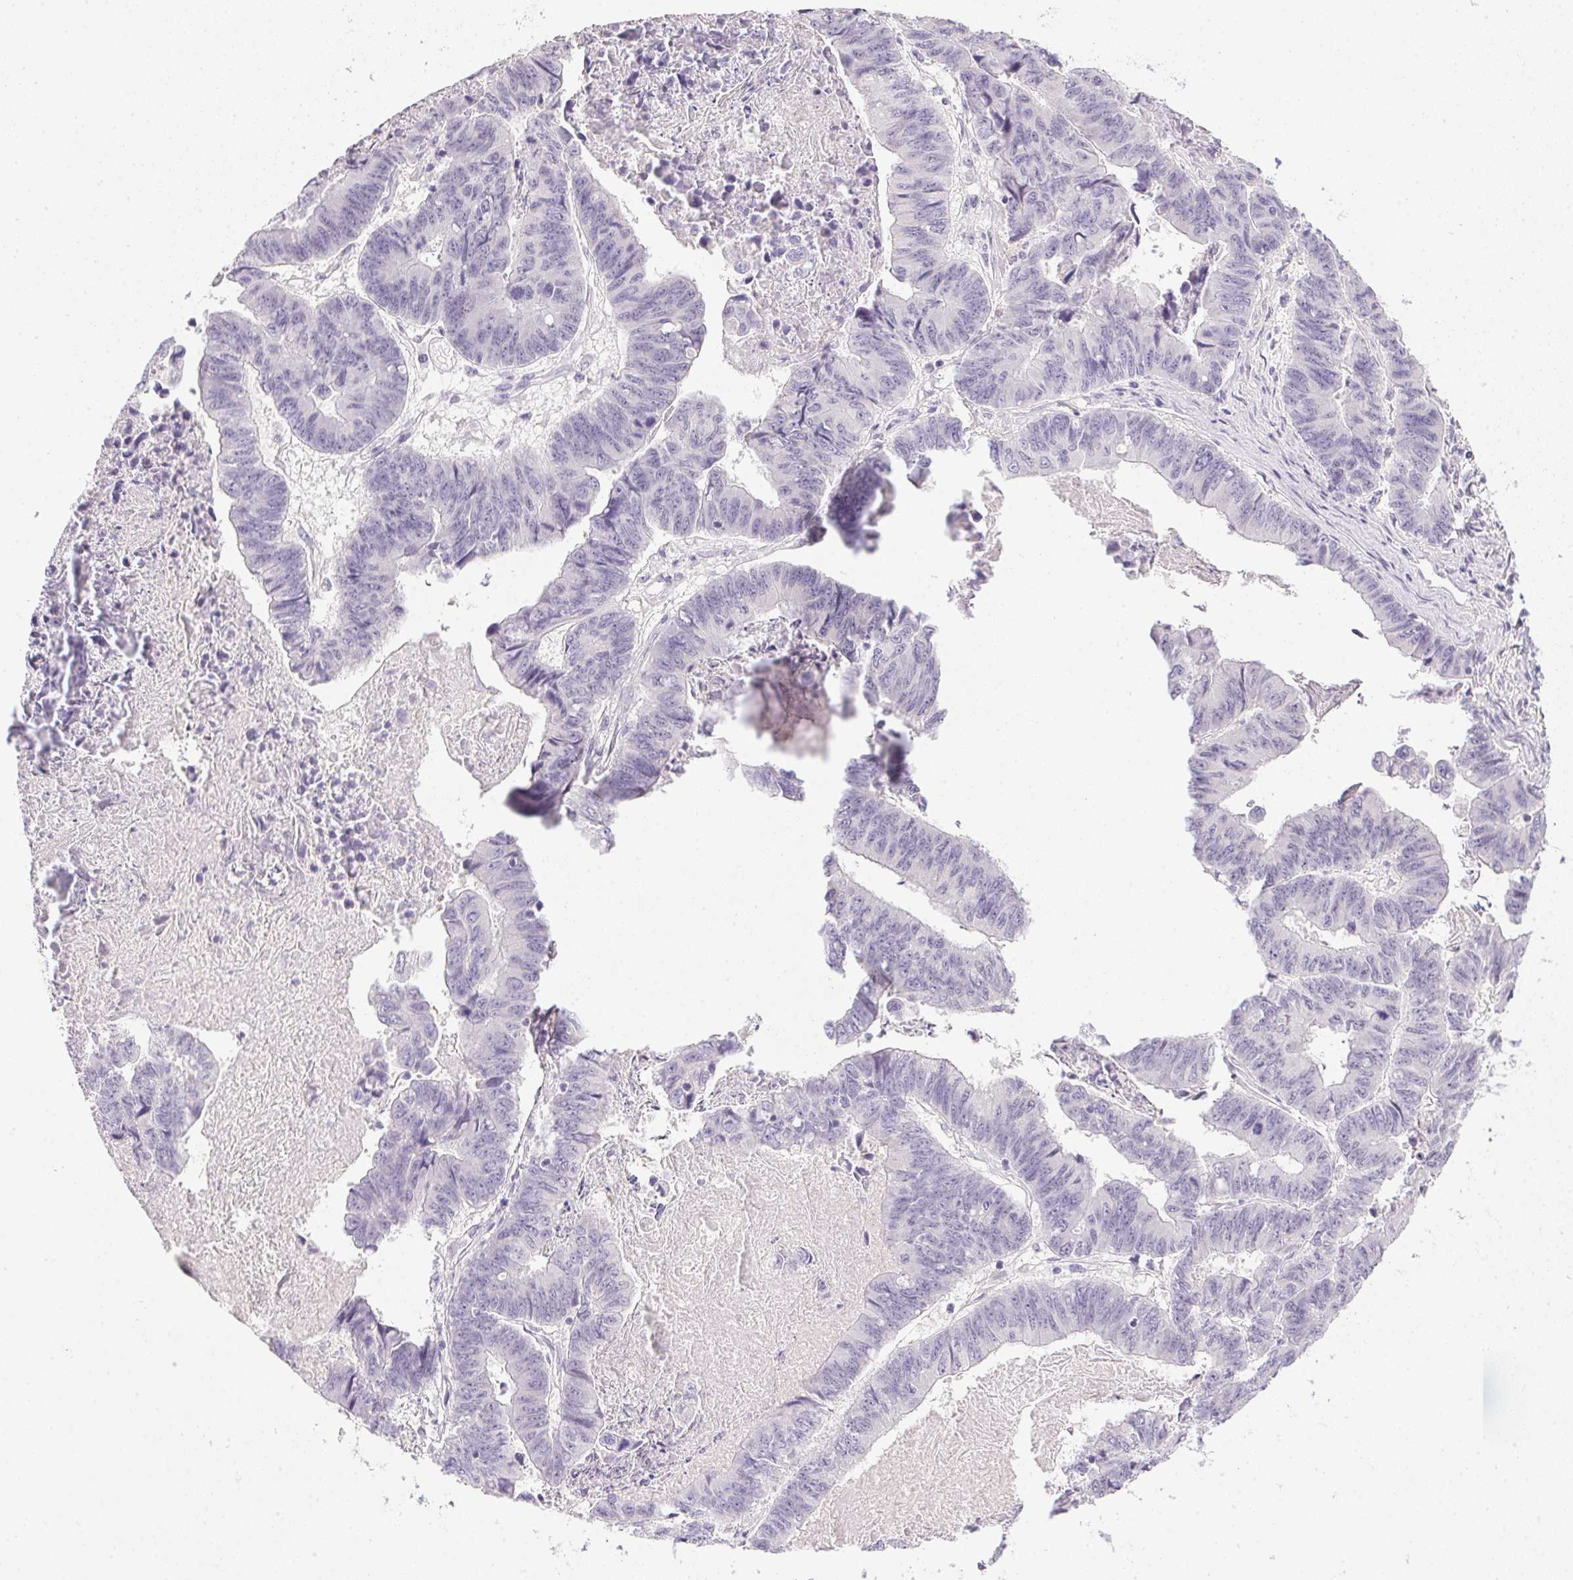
{"staining": {"intensity": "negative", "quantity": "none", "location": "none"}, "tissue": "stomach cancer", "cell_type": "Tumor cells", "image_type": "cancer", "snomed": [{"axis": "morphology", "description": "Adenocarcinoma, NOS"}, {"axis": "topography", "description": "Stomach, lower"}], "caption": "Immunohistochemistry histopathology image of human adenocarcinoma (stomach) stained for a protein (brown), which shows no expression in tumor cells.", "gene": "PRL", "patient": {"sex": "male", "age": 77}}